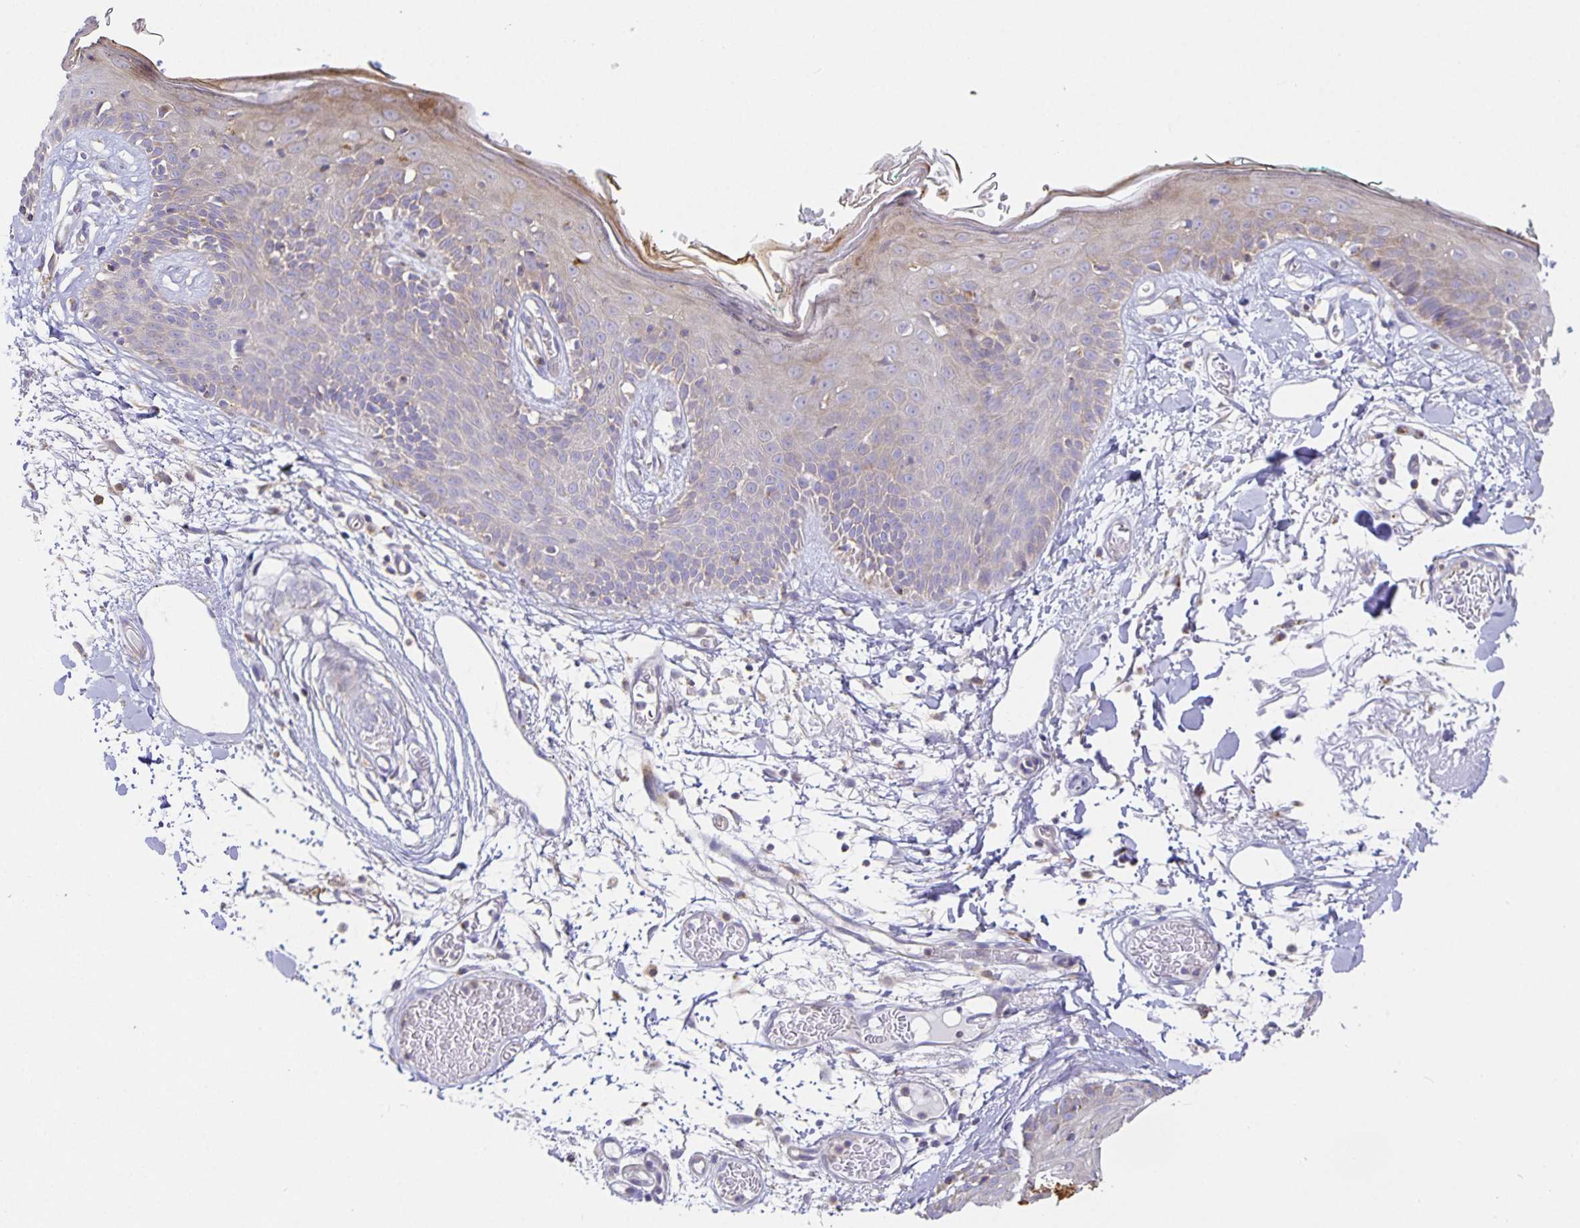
{"staining": {"intensity": "weak", "quantity": "25%-75%", "location": "cytoplasmic/membranous"}, "tissue": "skin", "cell_type": "Fibroblasts", "image_type": "normal", "snomed": [{"axis": "morphology", "description": "Normal tissue, NOS"}, {"axis": "topography", "description": "Skin"}], "caption": "High-power microscopy captured an immunohistochemistry (IHC) image of normal skin, revealing weak cytoplasmic/membranous expression in about 25%-75% of fibroblasts.", "gene": "FLRT3", "patient": {"sex": "male", "age": 79}}